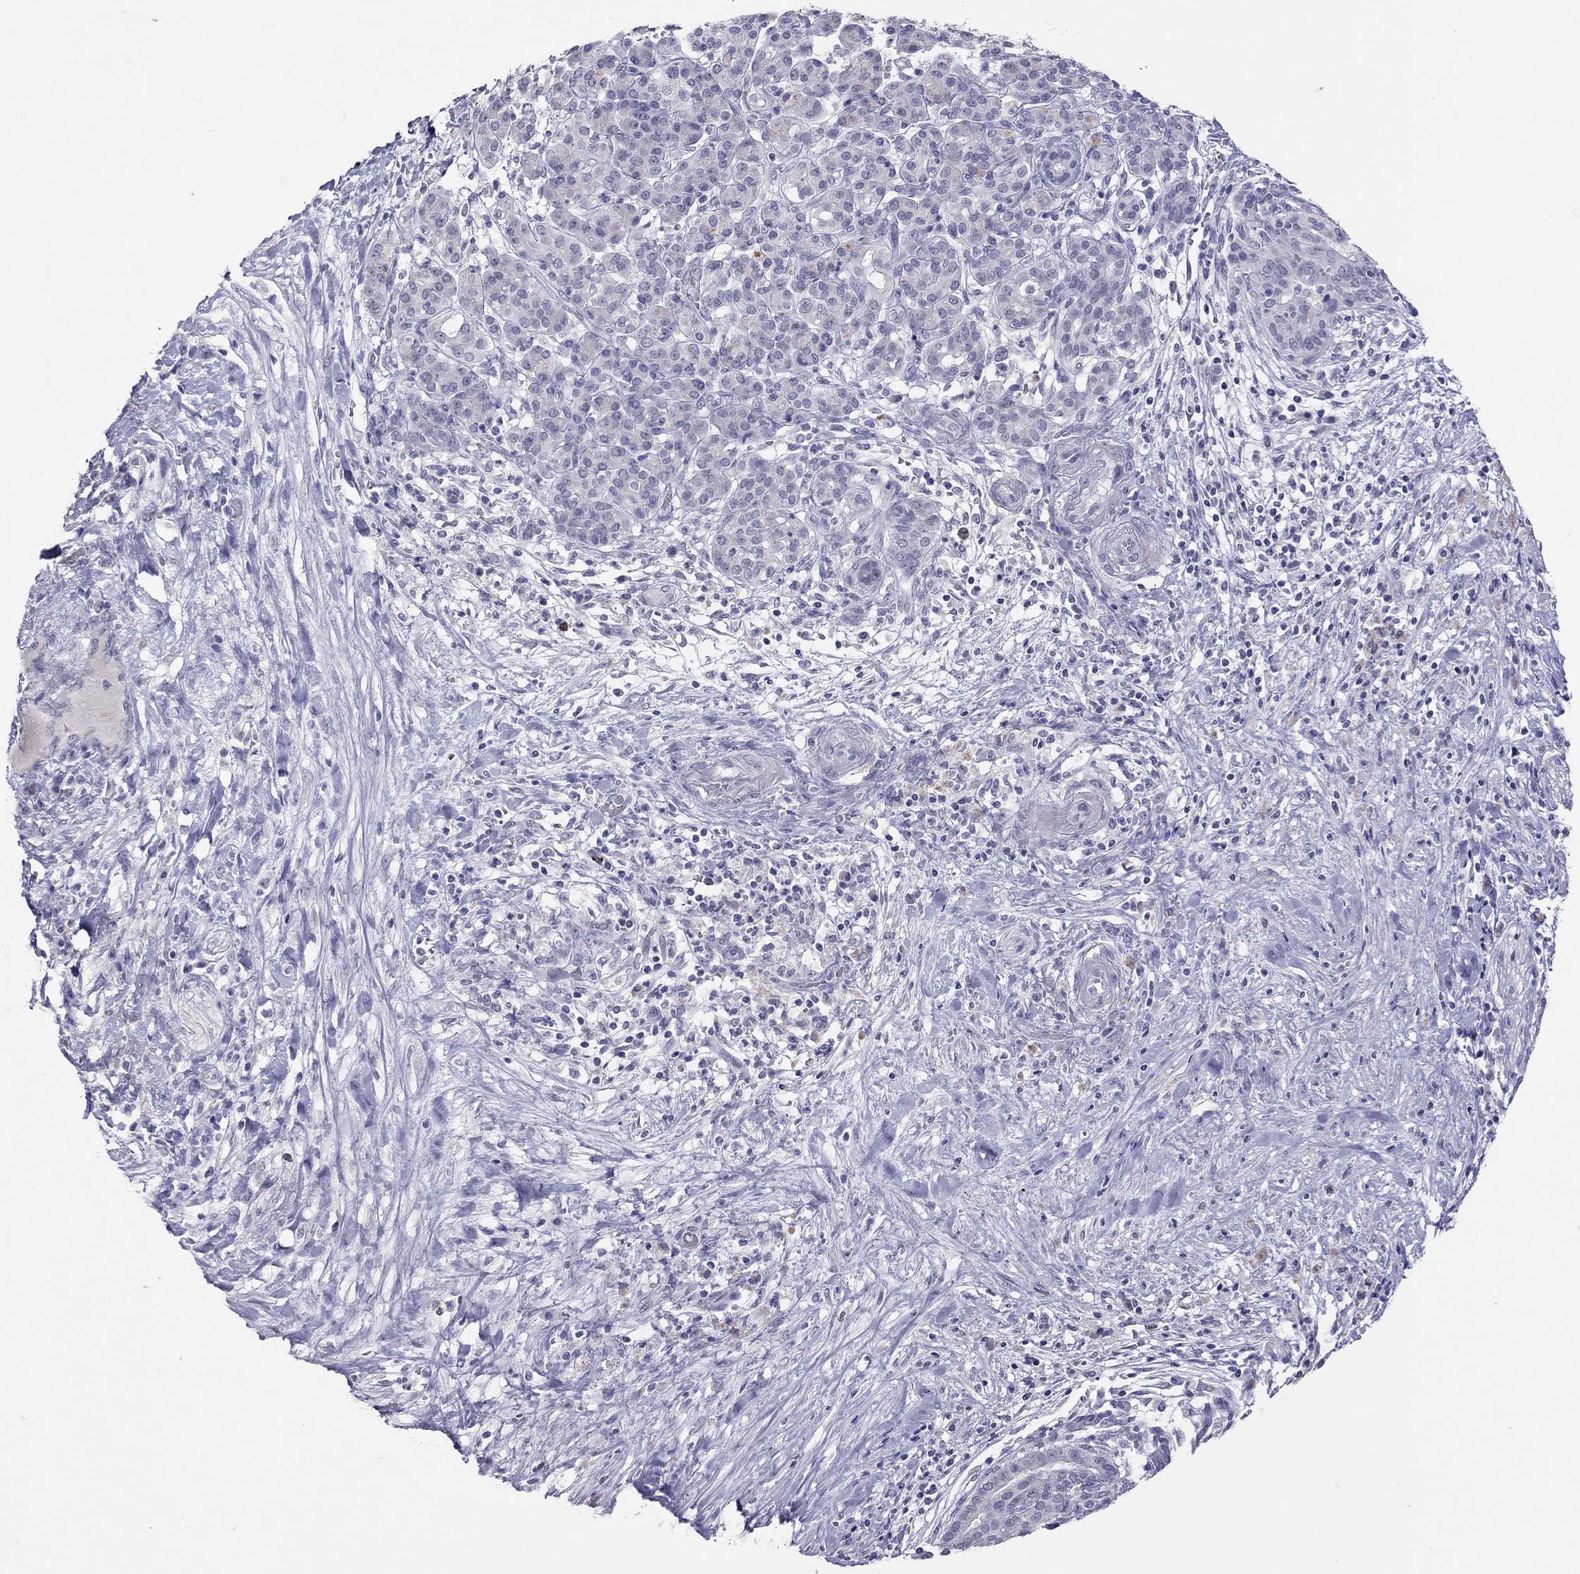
{"staining": {"intensity": "negative", "quantity": "none", "location": "none"}, "tissue": "pancreatic cancer", "cell_type": "Tumor cells", "image_type": "cancer", "snomed": [{"axis": "morphology", "description": "Adenocarcinoma, NOS"}, {"axis": "topography", "description": "Pancreas"}], "caption": "This is an immunohistochemistry micrograph of pancreatic adenocarcinoma. There is no staining in tumor cells.", "gene": "SLAMF1", "patient": {"sex": "male", "age": 44}}